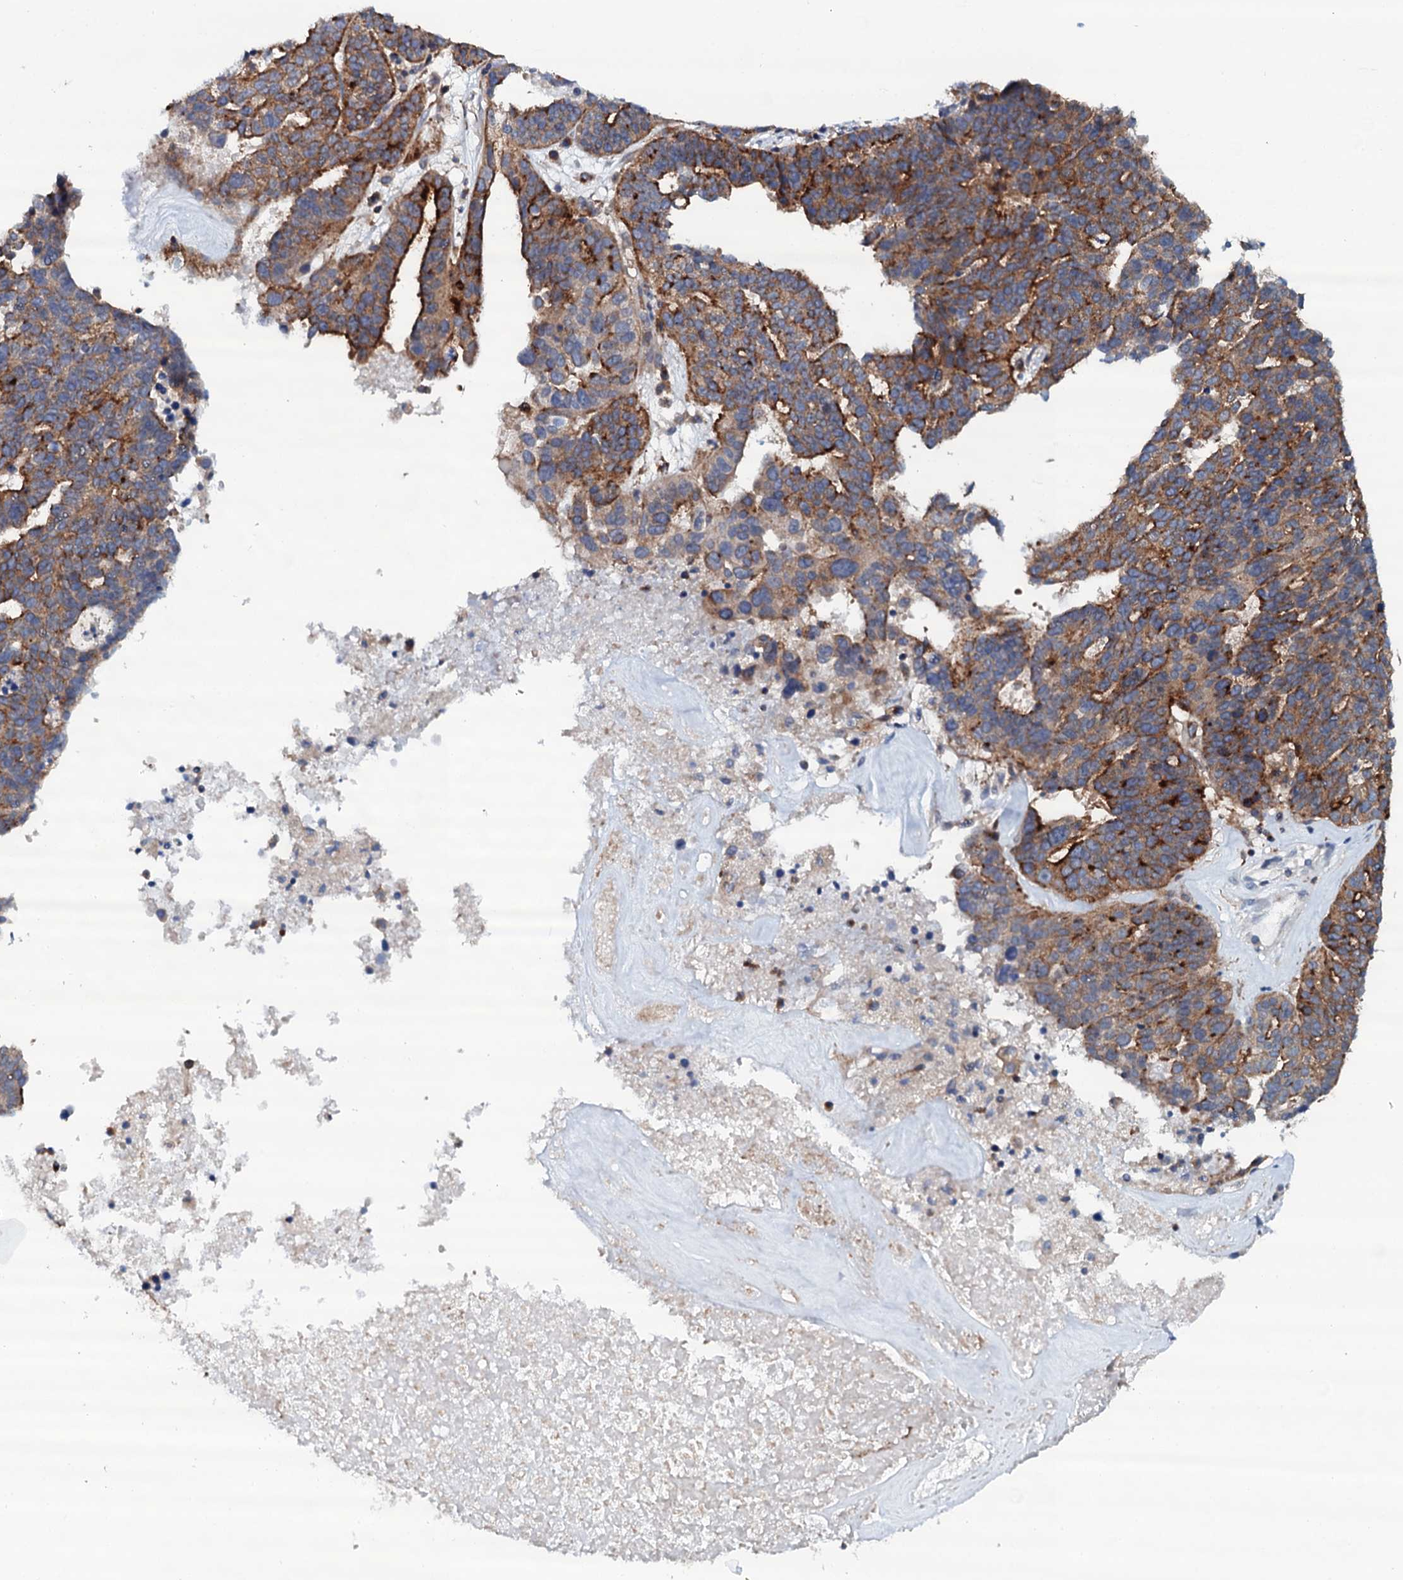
{"staining": {"intensity": "strong", "quantity": "<25%", "location": "cytoplasmic/membranous"}, "tissue": "ovarian cancer", "cell_type": "Tumor cells", "image_type": "cancer", "snomed": [{"axis": "morphology", "description": "Cystadenocarcinoma, serous, NOS"}, {"axis": "topography", "description": "Ovary"}], "caption": "IHC of ovarian cancer (serous cystadenocarcinoma) shows medium levels of strong cytoplasmic/membranous staining in about <25% of tumor cells. The protein of interest is stained brown, and the nuclei are stained in blue (DAB (3,3'-diaminobenzidine) IHC with brightfield microscopy, high magnification).", "gene": "VAMP8", "patient": {"sex": "female", "age": 59}}